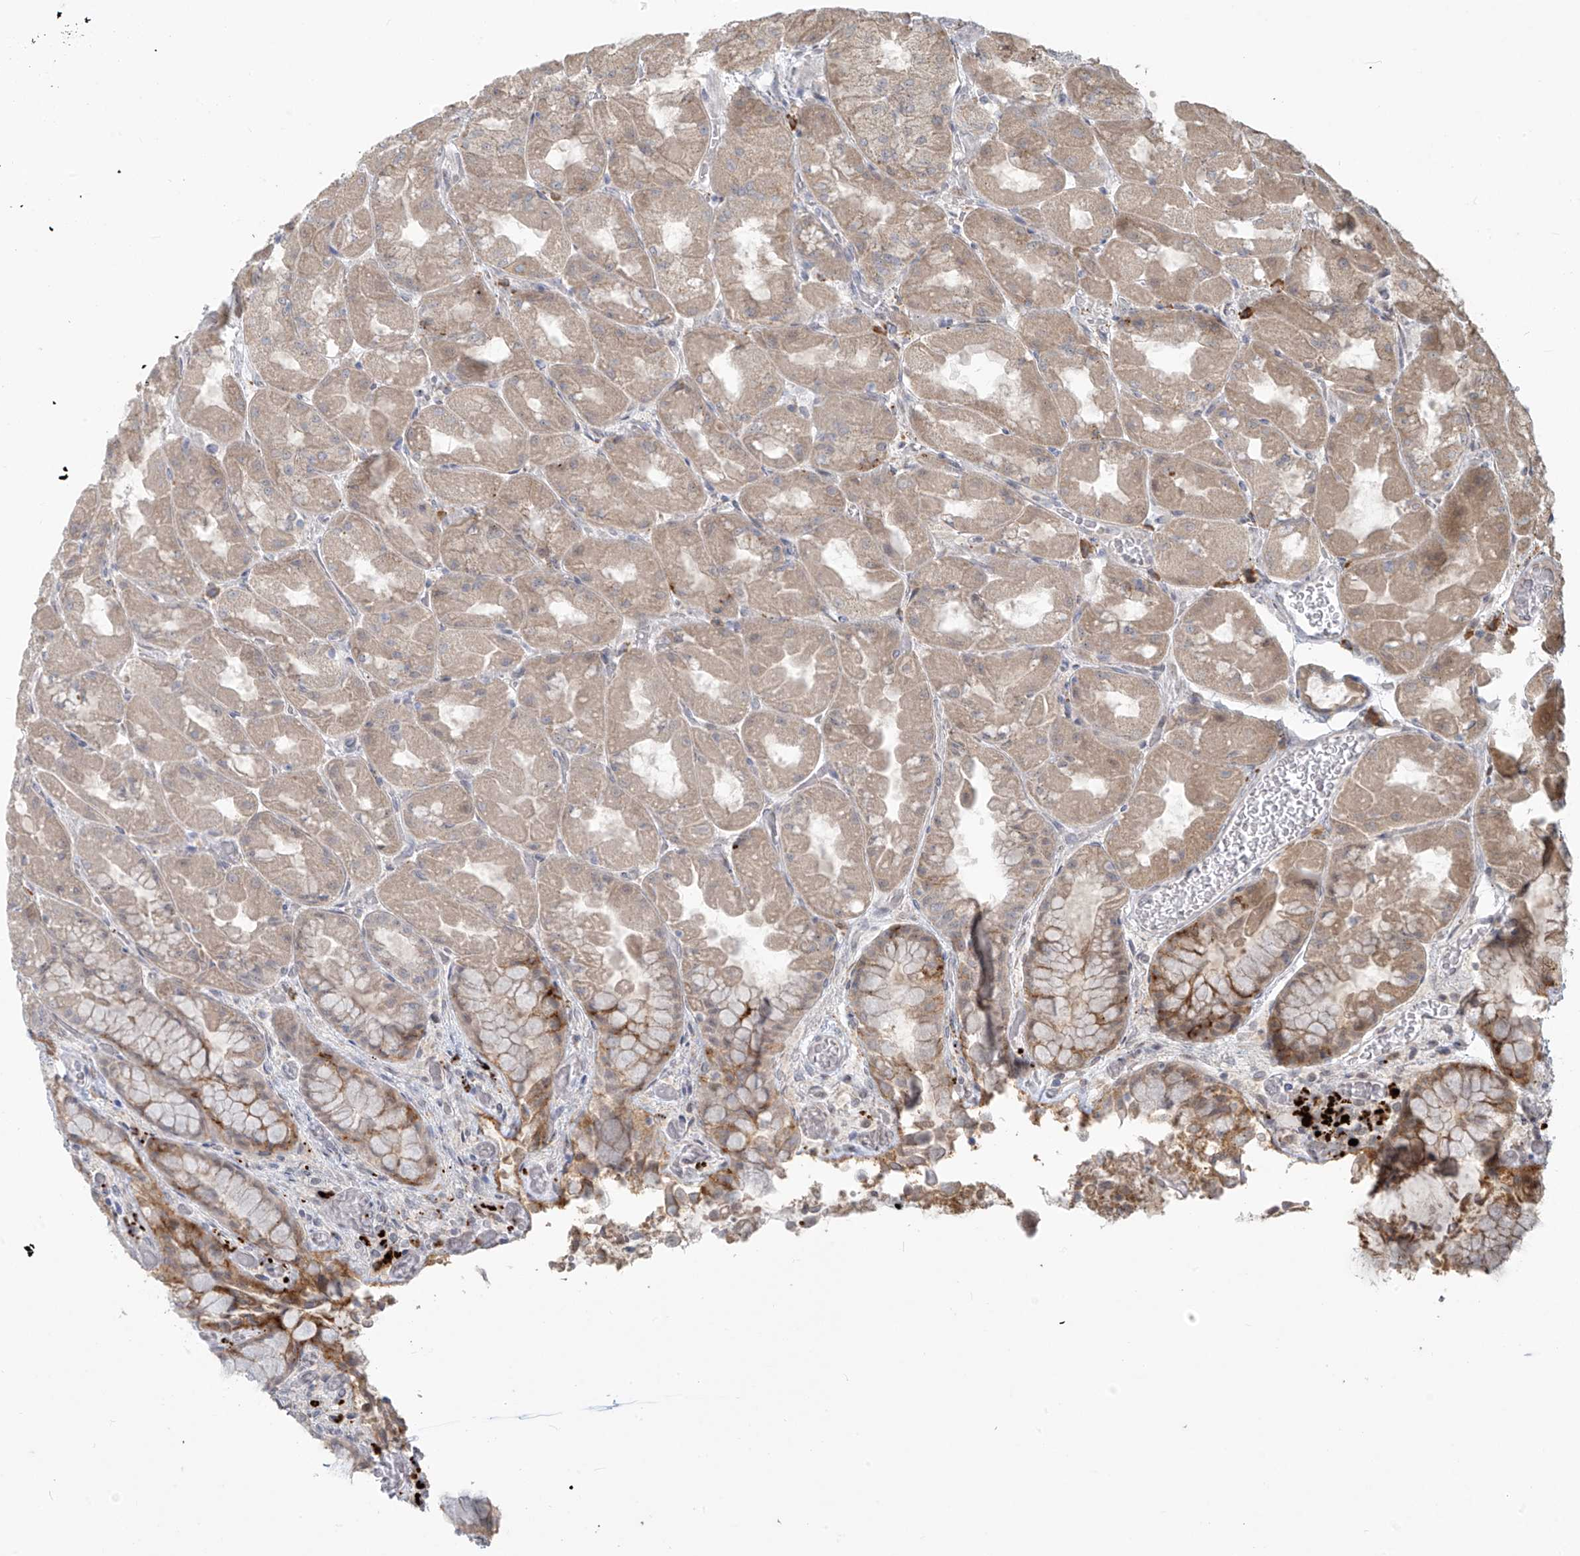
{"staining": {"intensity": "moderate", "quantity": "25%-75%", "location": "cytoplasmic/membranous"}, "tissue": "stomach", "cell_type": "Glandular cells", "image_type": "normal", "snomed": [{"axis": "morphology", "description": "Normal tissue, NOS"}, {"axis": "topography", "description": "Stomach"}], "caption": "Protein staining by IHC demonstrates moderate cytoplasmic/membranous expression in about 25%-75% of glandular cells in normal stomach.", "gene": "PLEKHM3", "patient": {"sex": "female", "age": 61}}